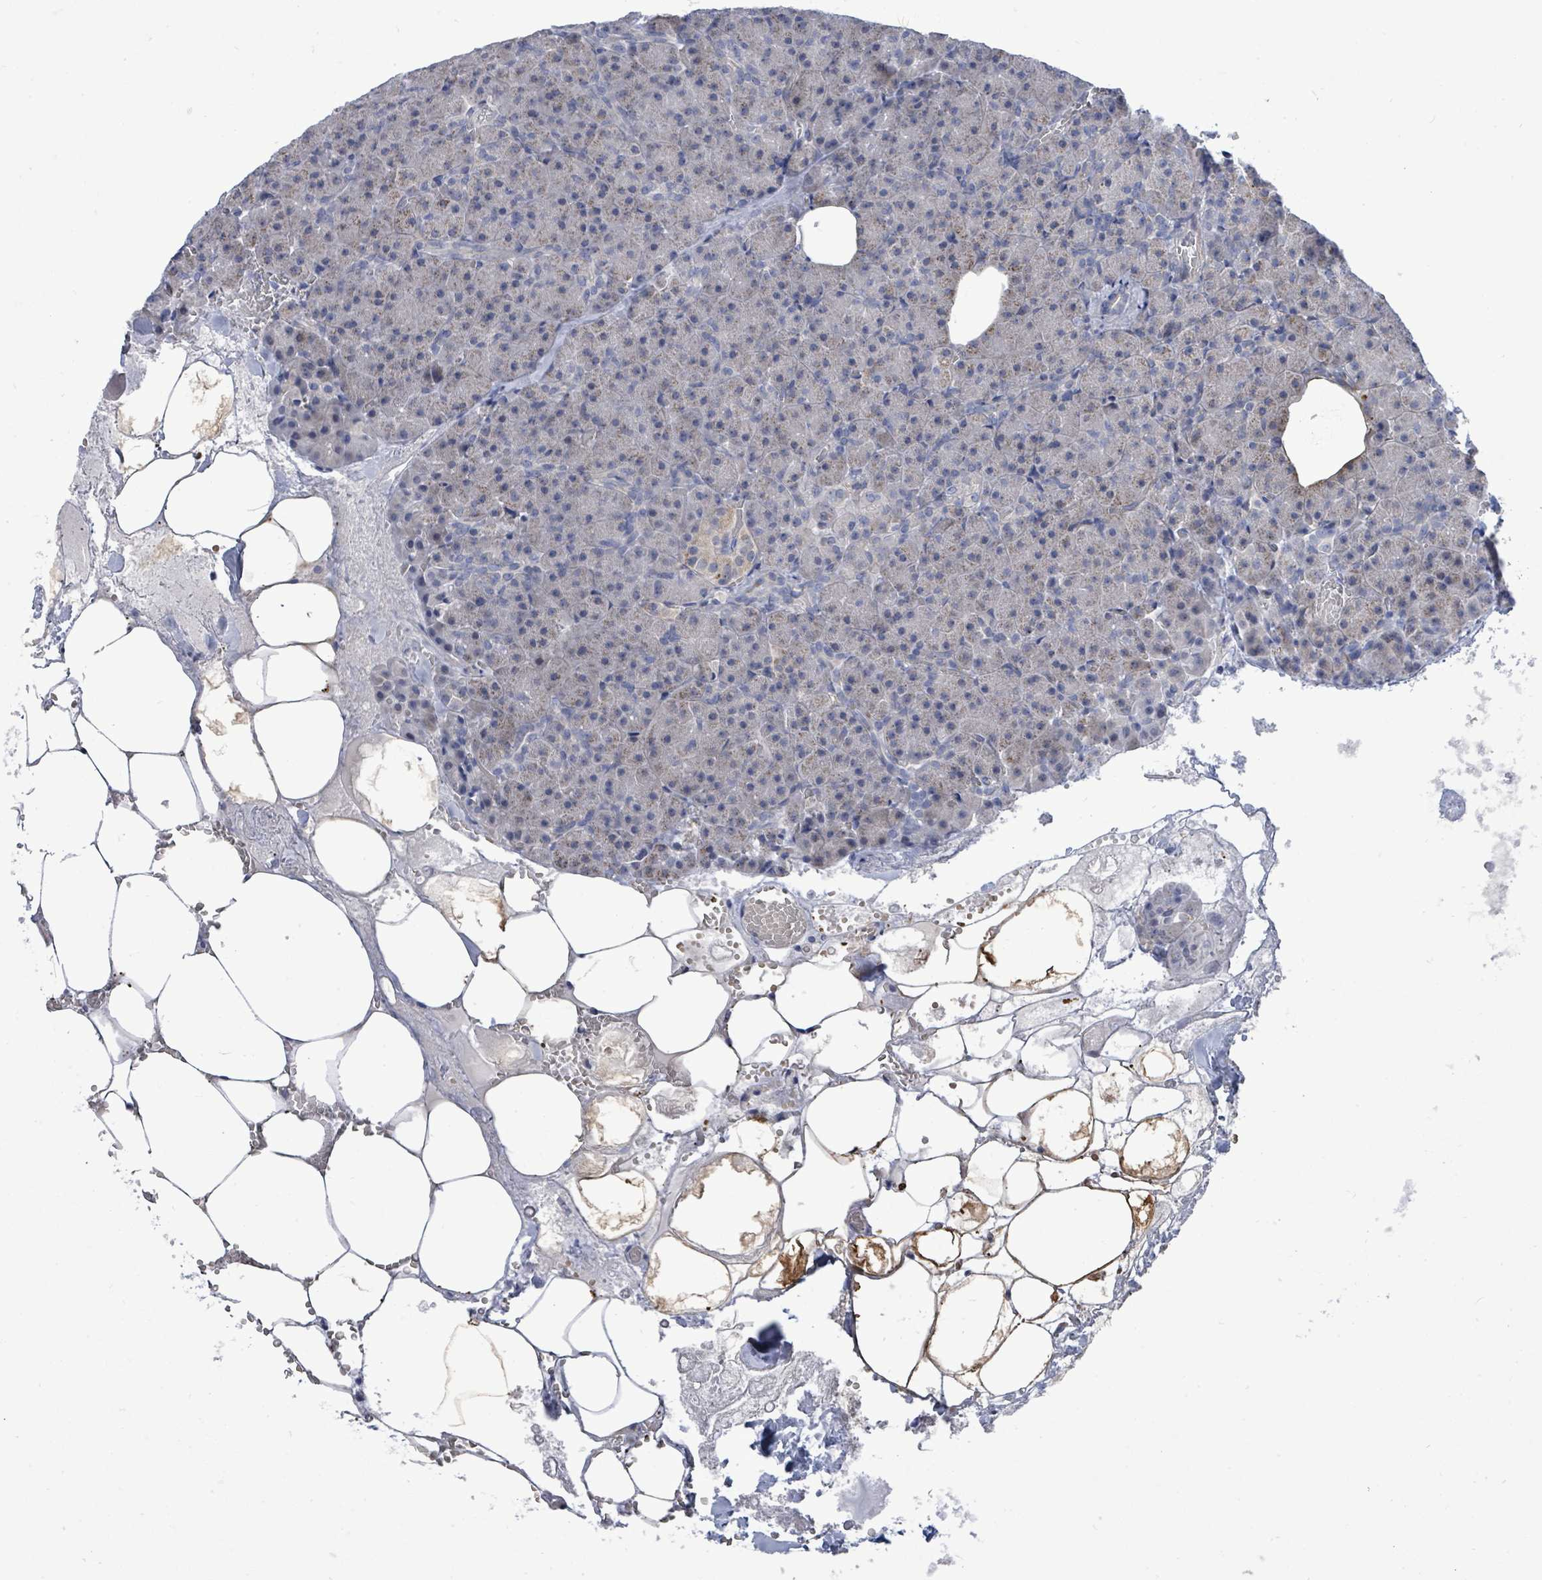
{"staining": {"intensity": "weak", "quantity": "<25%", "location": "cytoplasmic/membranous"}, "tissue": "pancreas", "cell_type": "Exocrine glandular cells", "image_type": "normal", "snomed": [{"axis": "morphology", "description": "Normal tissue, NOS"}, {"axis": "topography", "description": "Pancreas"}], "caption": "Immunohistochemistry (IHC) of normal human pancreas displays no expression in exocrine glandular cells.", "gene": "CT45A10", "patient": {"sex": "female", "age": 74}}